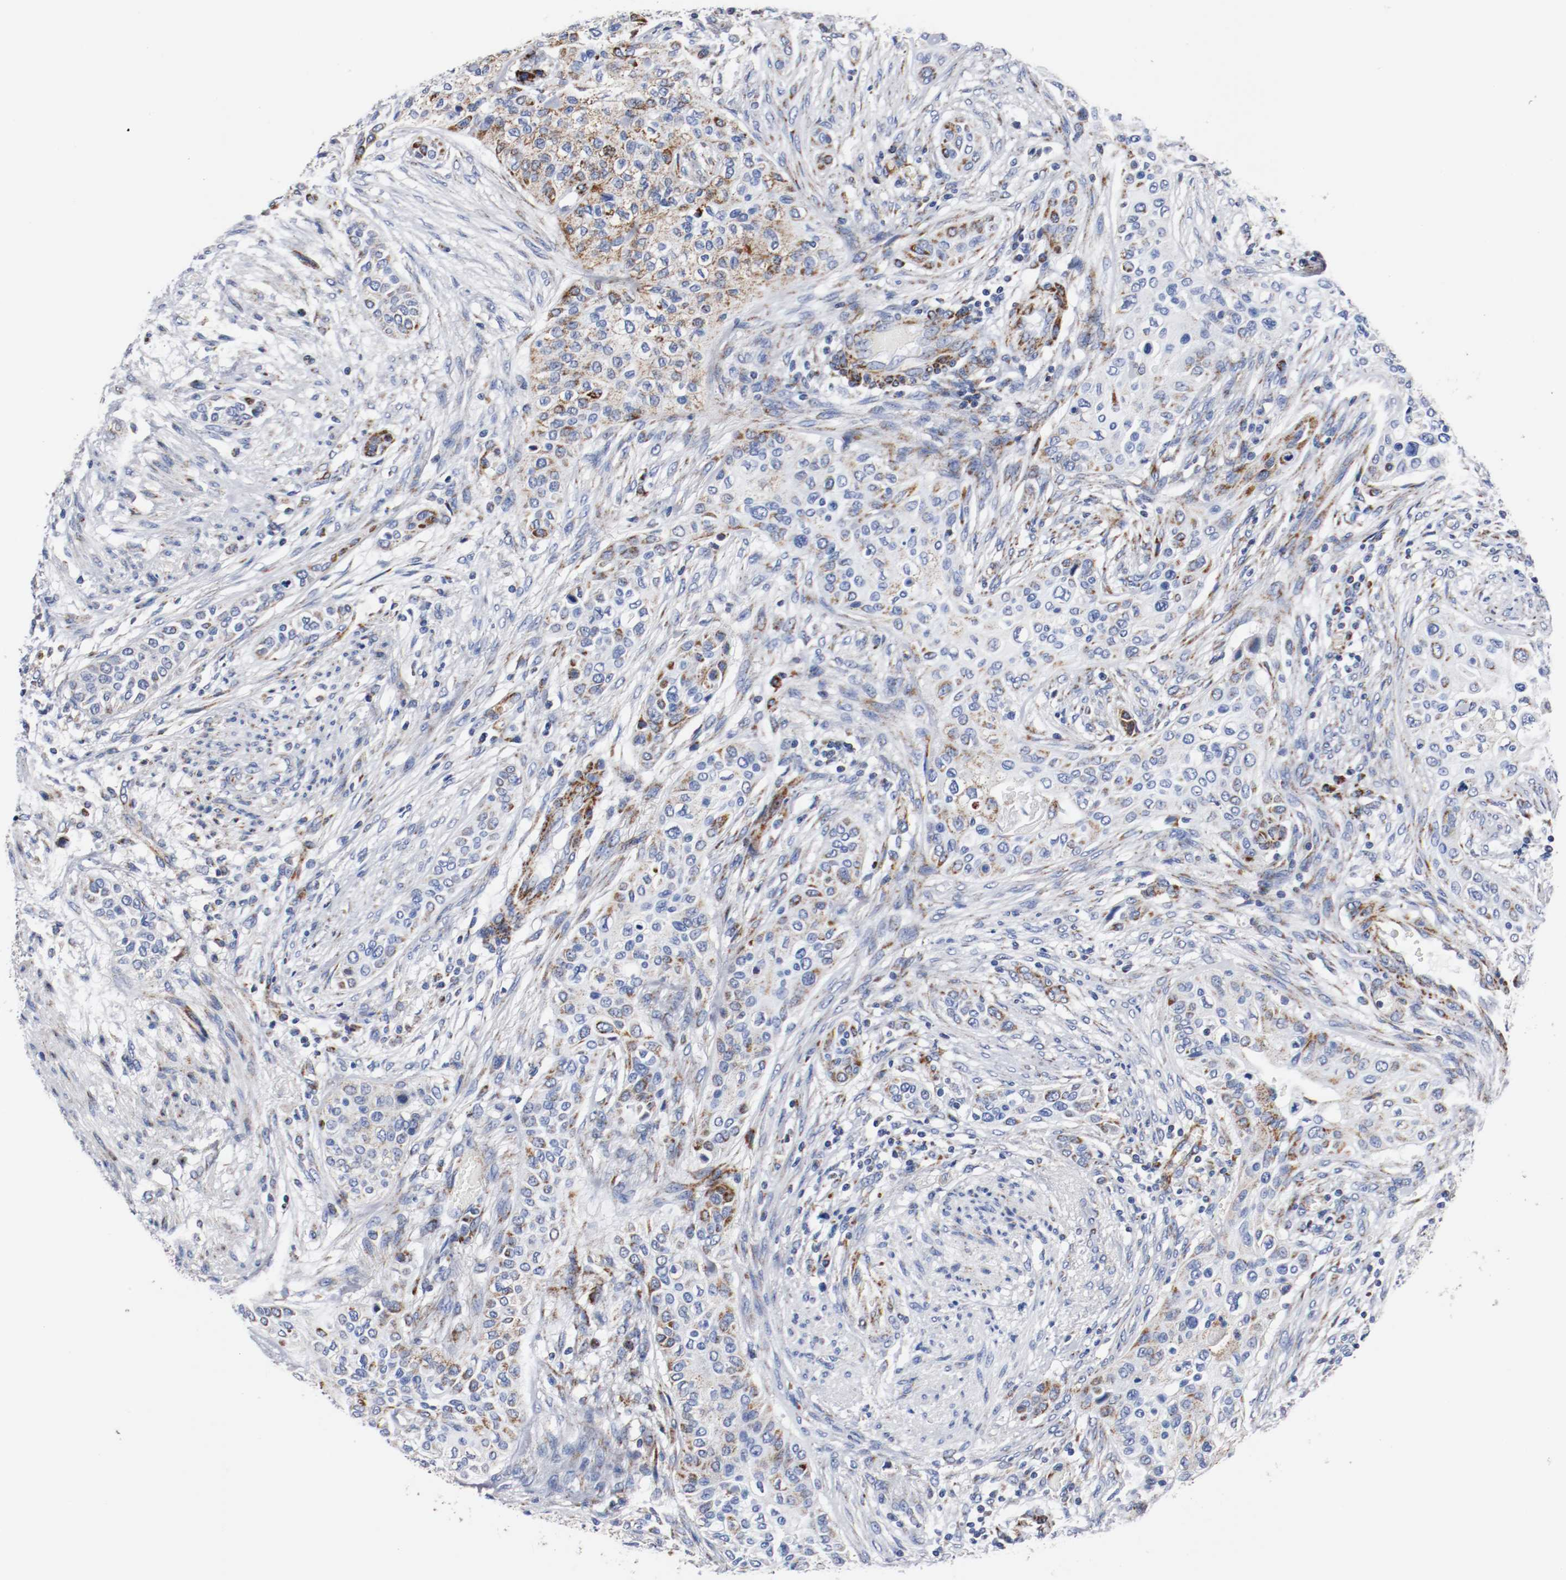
{"staining": {"intensity": "strong", "quantity": "<25%", "location": "cytoplasmic/membranous"}, "tissue": "urothelial cancer", "cell_type": "Tumor cells", "image_type": "cancer", "snomed": [{"axis": "morphology", "description": "Urothelial carcinoma, High grade"}, {"axis": "topography", "description": "Urinary bladder"}], "caption": "High-power microscopy captured an immunohistochemistry (IHC) histopathology image of high-grade urothelial carcinoma, revealing strong cytoplasmic/membranous positivity in approximately <25% of tumor cells. (IHC, brightfield microscopy, high magnification).", "gene": "TUBD1", "patient": {"sex": "male", "age": 74}}